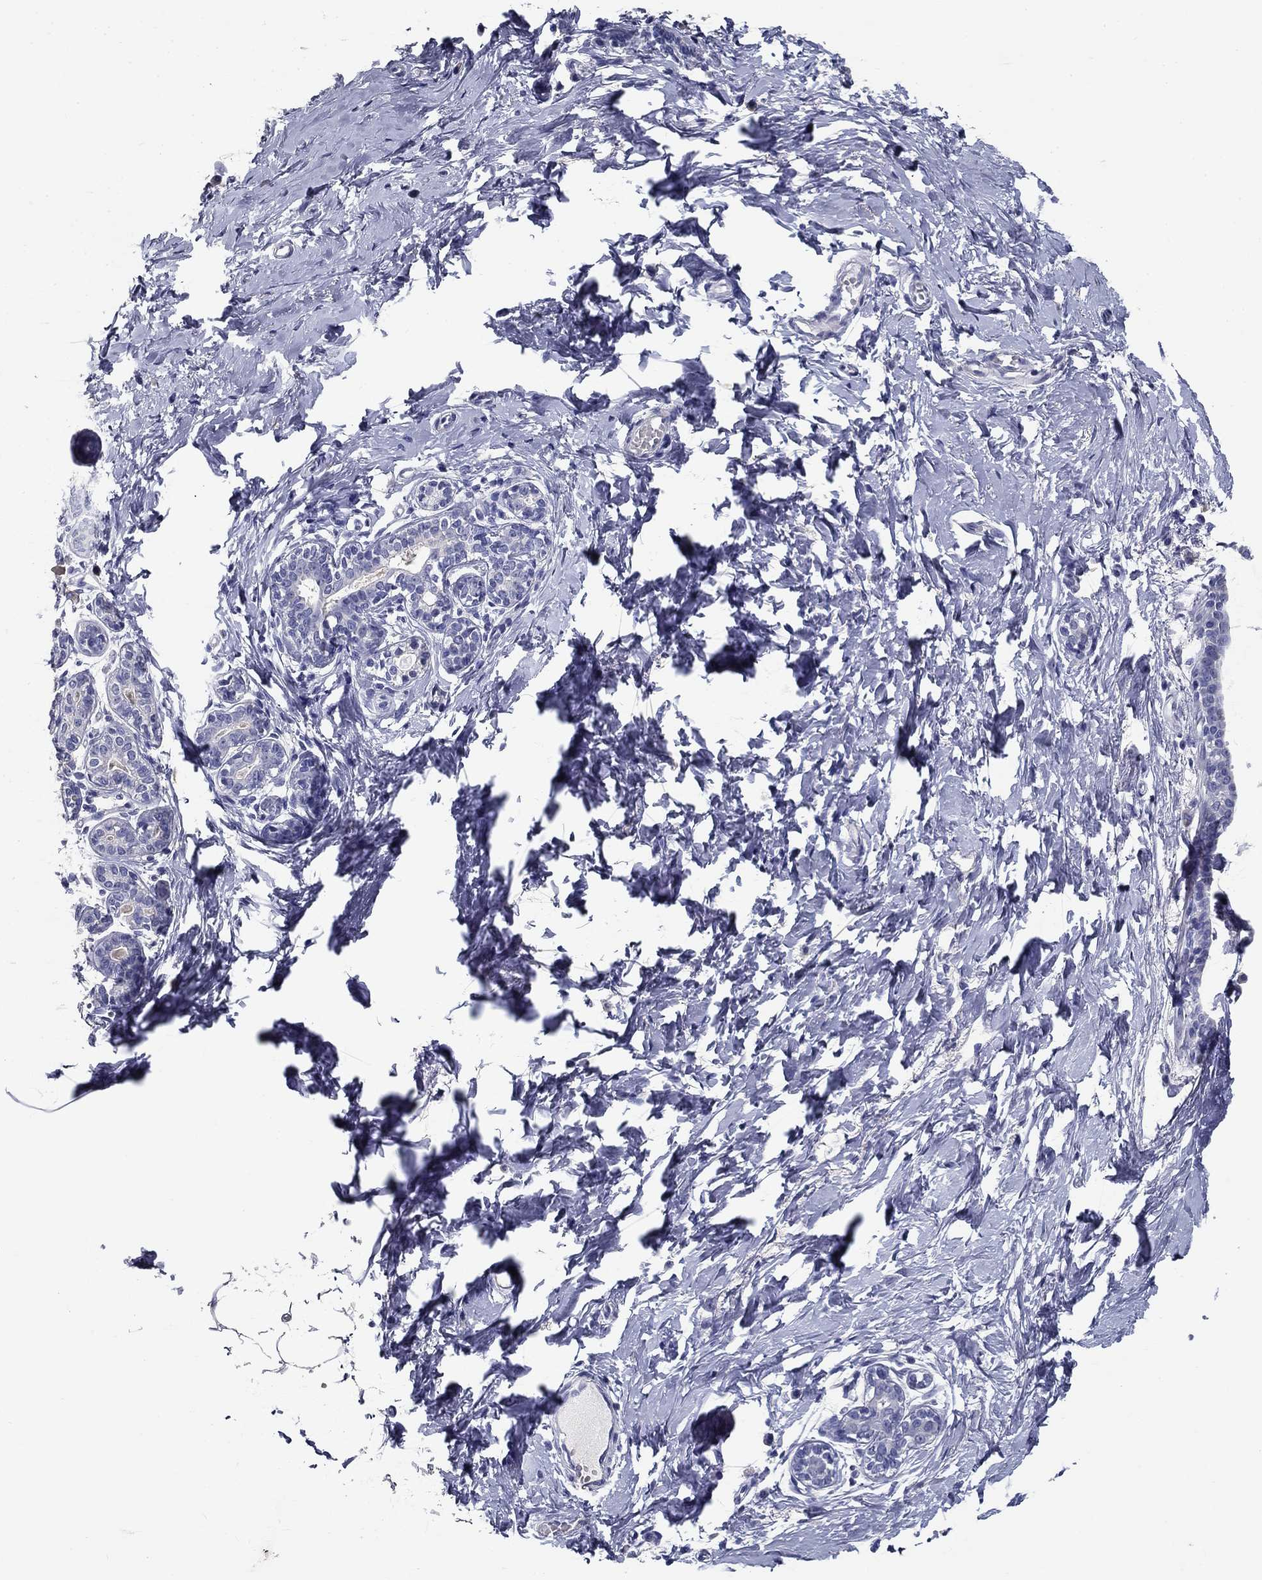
{"staining": {"intensity": "negative", "quantity": "none", "location": "none"}, "tissue": "breast", "cell_type": "Adipocytes", "image_type": "normal", "snomed": [{"axis": "morphology", "description": "Normal tissue, NOS"}, {"axis": "topography", "description": "Breast"}], "caption": "Histopathology image shows no significant protein positivity in adipocytes of unremarkable breast. (DAB (3,3'-diaminobenzidine) immunohistochemistry (IHC), high magnification).", "gene": "POMC", "patient": {"sex": "female", "age": 37}}